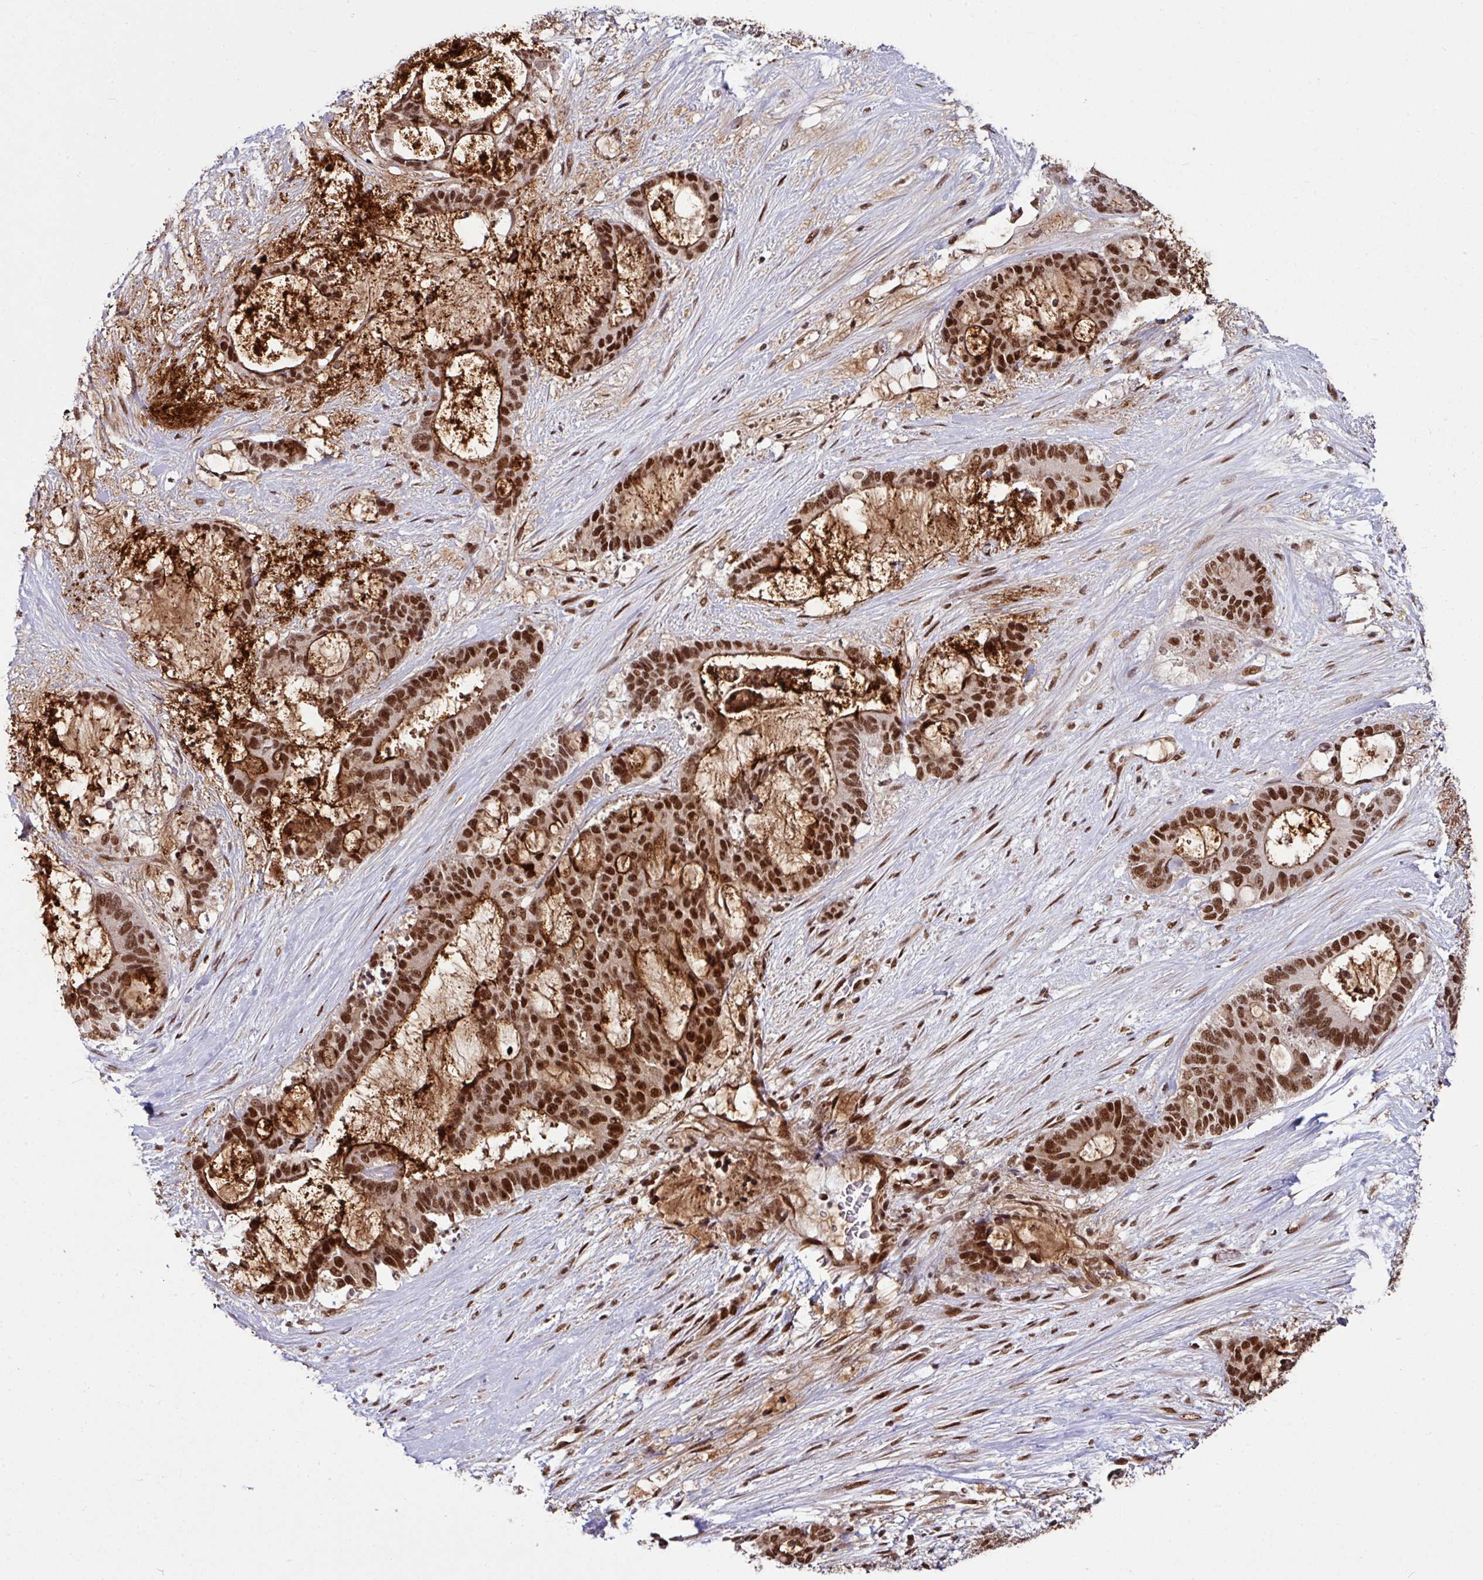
{"staining": {"intensity": "strong", "quantity": ">75%", "location": "cytoplasmic/membranous,nuclear"}, "tissue": "liver cancer", "cell_type": "Tumor cells", "image_type": "cancer", "snomed": [{"axis": "morphology", "description": "Normal tissue, NOS"}, {"axis": "morphology", "description": "Cholangiocarcinoma"}, {"axis": "topography", "description": "Liver"}, {"axis": "topography", "description": "Peripheral nerve tissue"}], "caption": "Liver cancer stained for a protein reveals strong cytoplasmic/membranous and nuclear positivity in tumor cells. The protein of interest is shown in brown color, while the nuclei are stained blue.", "gene": "MORF4L2", "patient": {"sex": "female", "age": 73}}